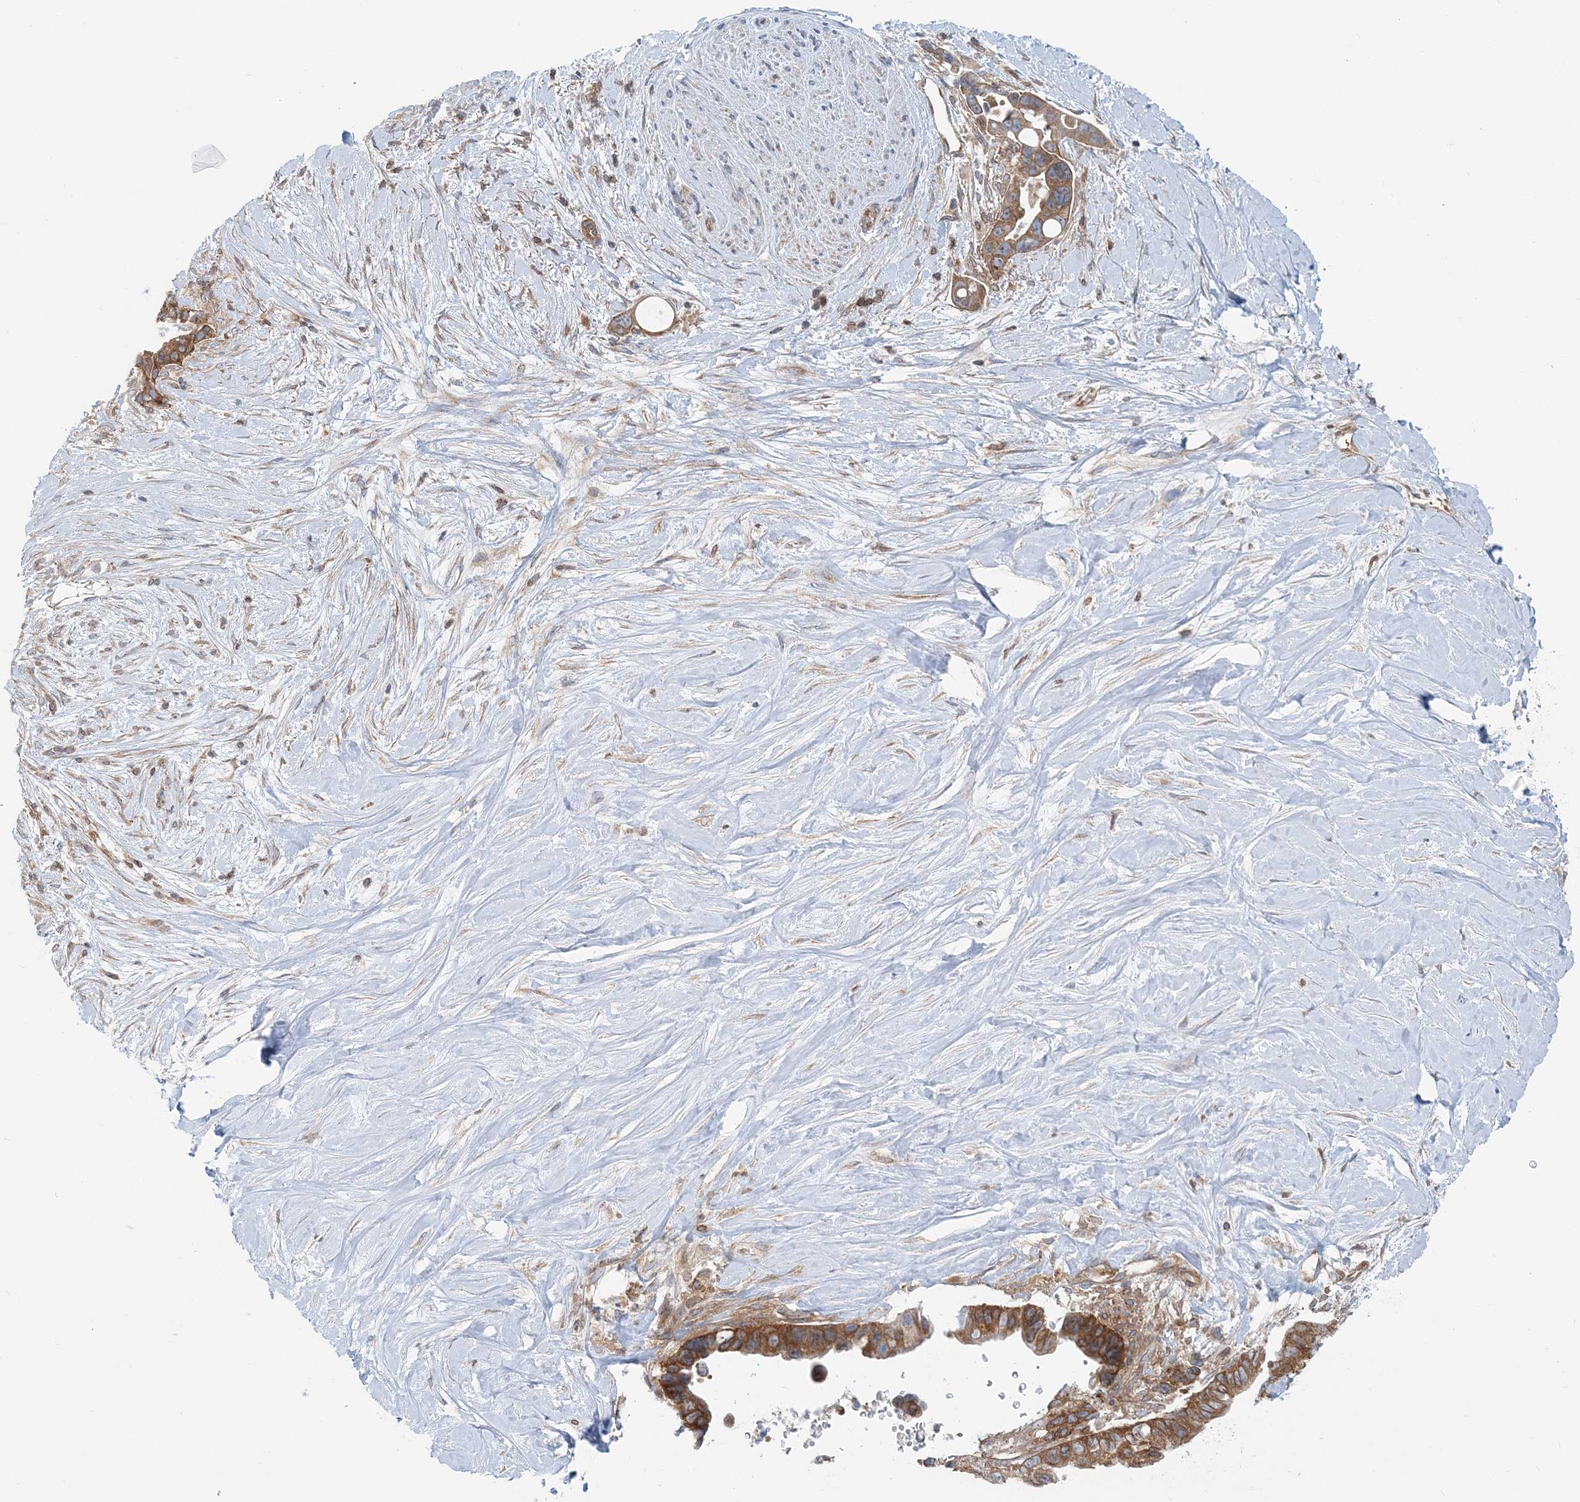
{"staining": {"intensity": "strong", "quantity": ">75%", "location": "cytoplasmic/membranous"}, "tissue": "pancreatic cancer", "cell_type": "Tumor cells", "image_type": "cancer", "snomed": [{"axis": "morphology", "description": "Adenocarcinoma, NOS"}, {"axis": "topography", "description": "Pancreas"}], "caption": "Brown immunohistochemical staining in human pancreatic adenocarcinoma displays strong cytoplasmic/membranous positivity in approximately >75% of tumor cells.", "gene": "MOB4", "patient": {"sex": "female", "age": 72}}